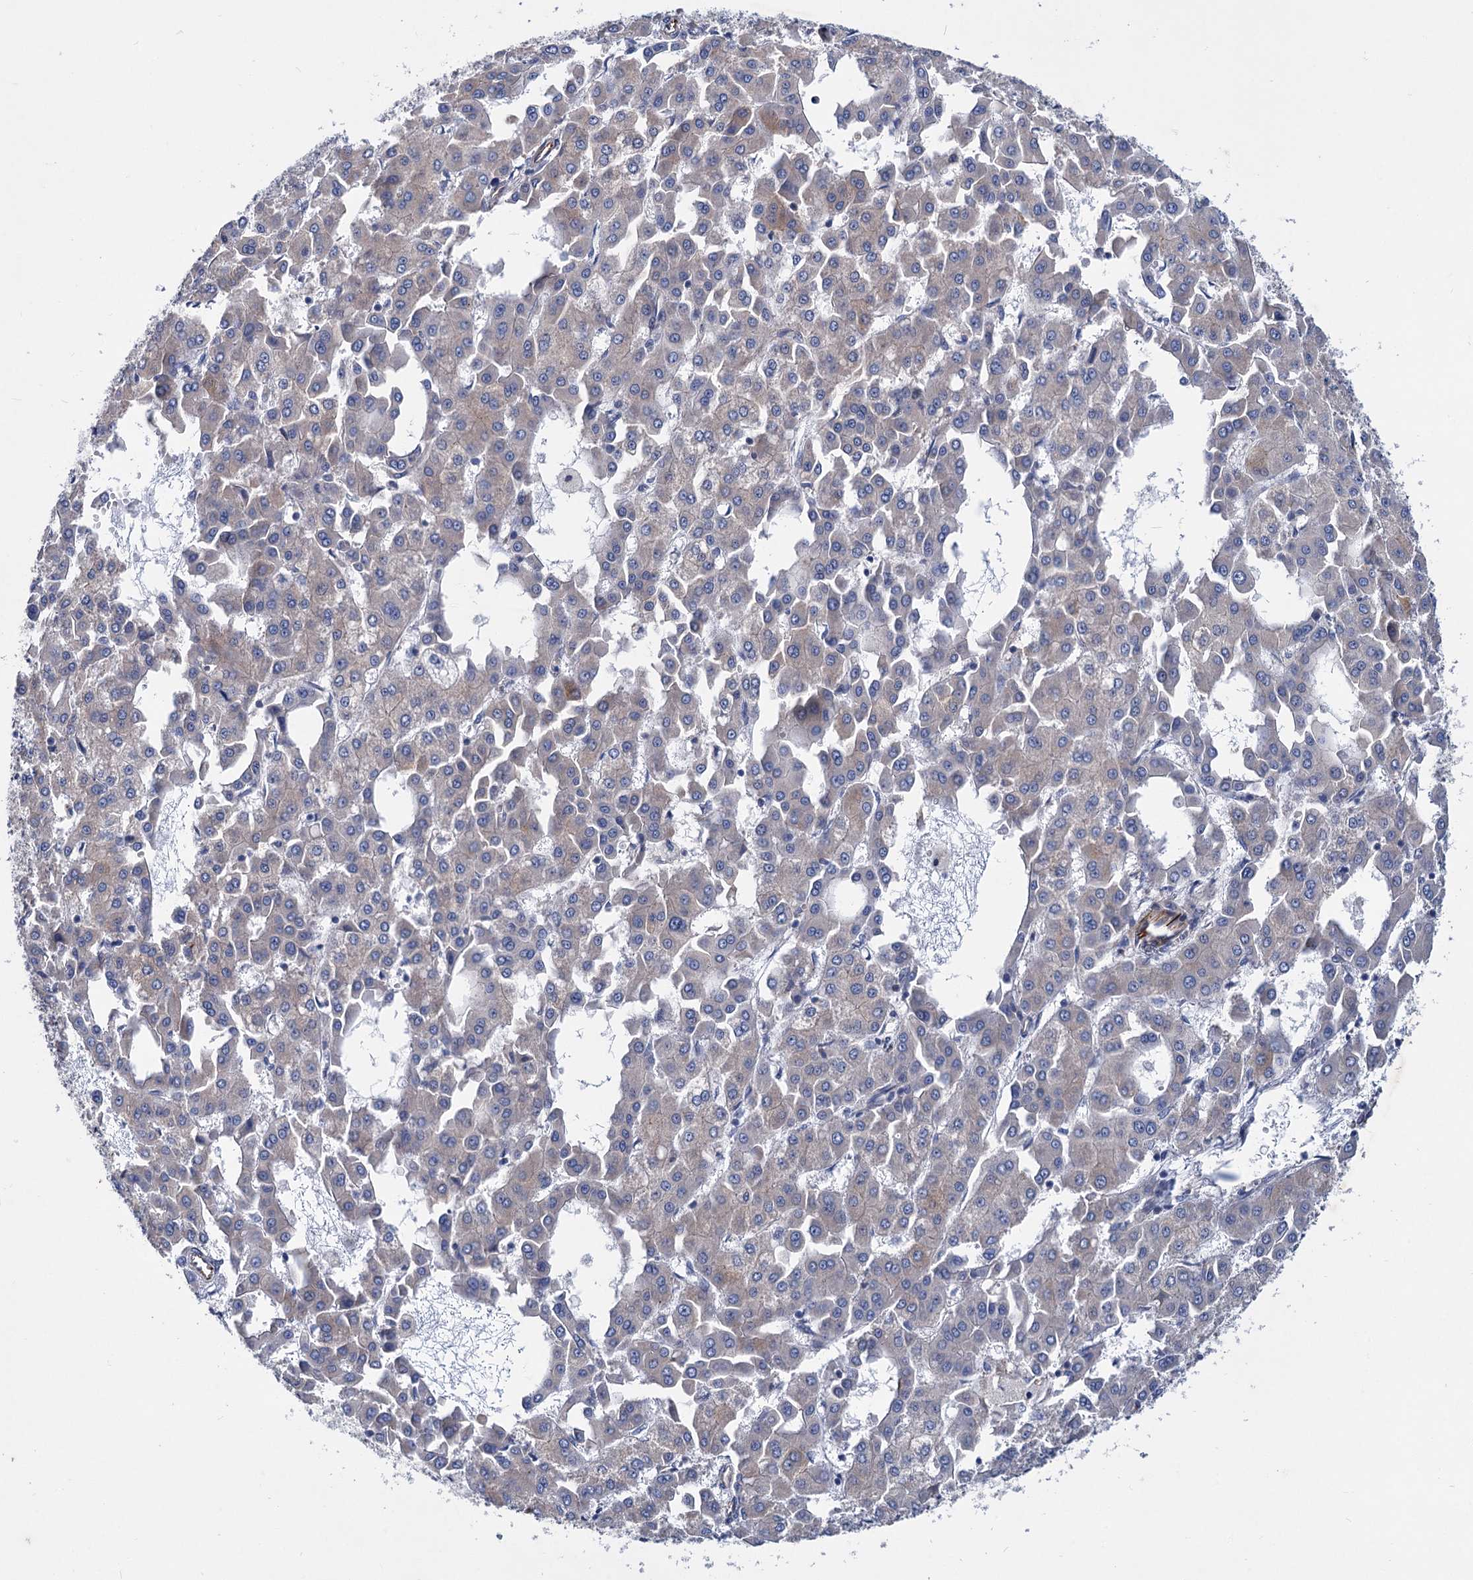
{"staining": {"intensity": "negative", "quantity": "none", "location": "none"}, "tissue": "liver cancer", "cell_type": "Tumor cells", "image_type": "cancer", "snomed": [{"axis": "morphology", "description": "Carcinoma, Hepatocellular, NOS"}, {"axis": "topography", "description": "Liver"}], "caption": "The immunohistochemistry (IHC) image has no significant staining in tumor cells of liver cancer (hepatocellular carcinoma) tissue.", "gene": "TRIM55", "patient": {"sex": "male", "age": 47}}